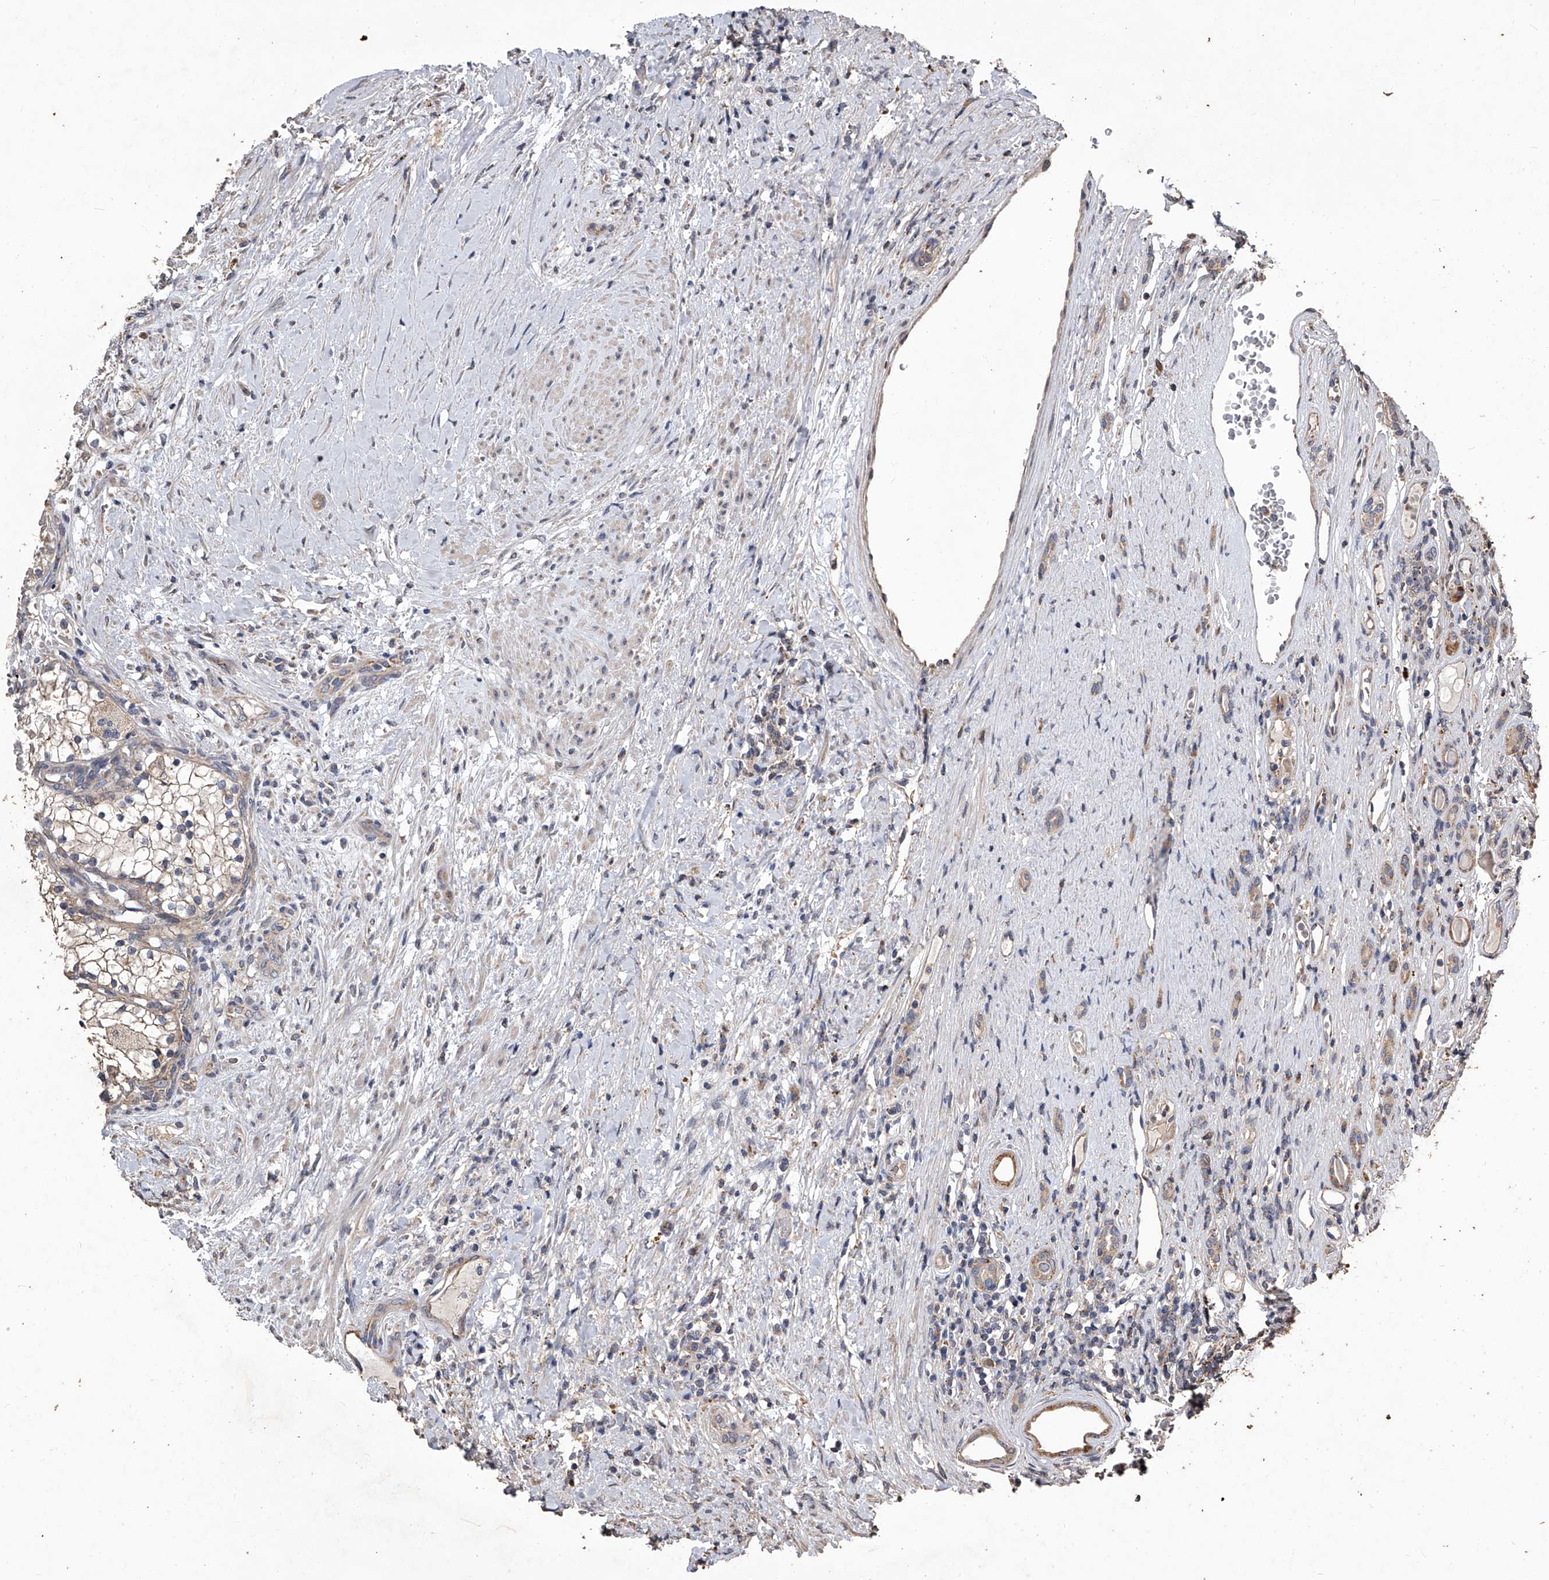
{"staining": {"intensity": "weak", "quantity": ">75%", "location": "cytoplasmic/membranous"}, "tissue": "renal cancer", "cell_type": "Tumor cells", "image_type": "cancer", "snomed": [{"axis": "morphology", "description": "Normal tissue, NOS"}, {"axis": "morphology", "description": "Adenocarcinoma, NOS"}, {"axis": "topography", "description": "Kidney"}], "caption": "High-power microscopy captured an immunohistochemistry (IHC) image of adenocarcinoma (renal), revealing weak cytoplasmic/membranous positivity in approximately >75% of tumor cells. (DAB (3,3'-diaminobenzidine) = brown stain, brightfield microscopy at high magnification).", "gene": "LTV1", "patient": {"sex": "male", "age": 68}}